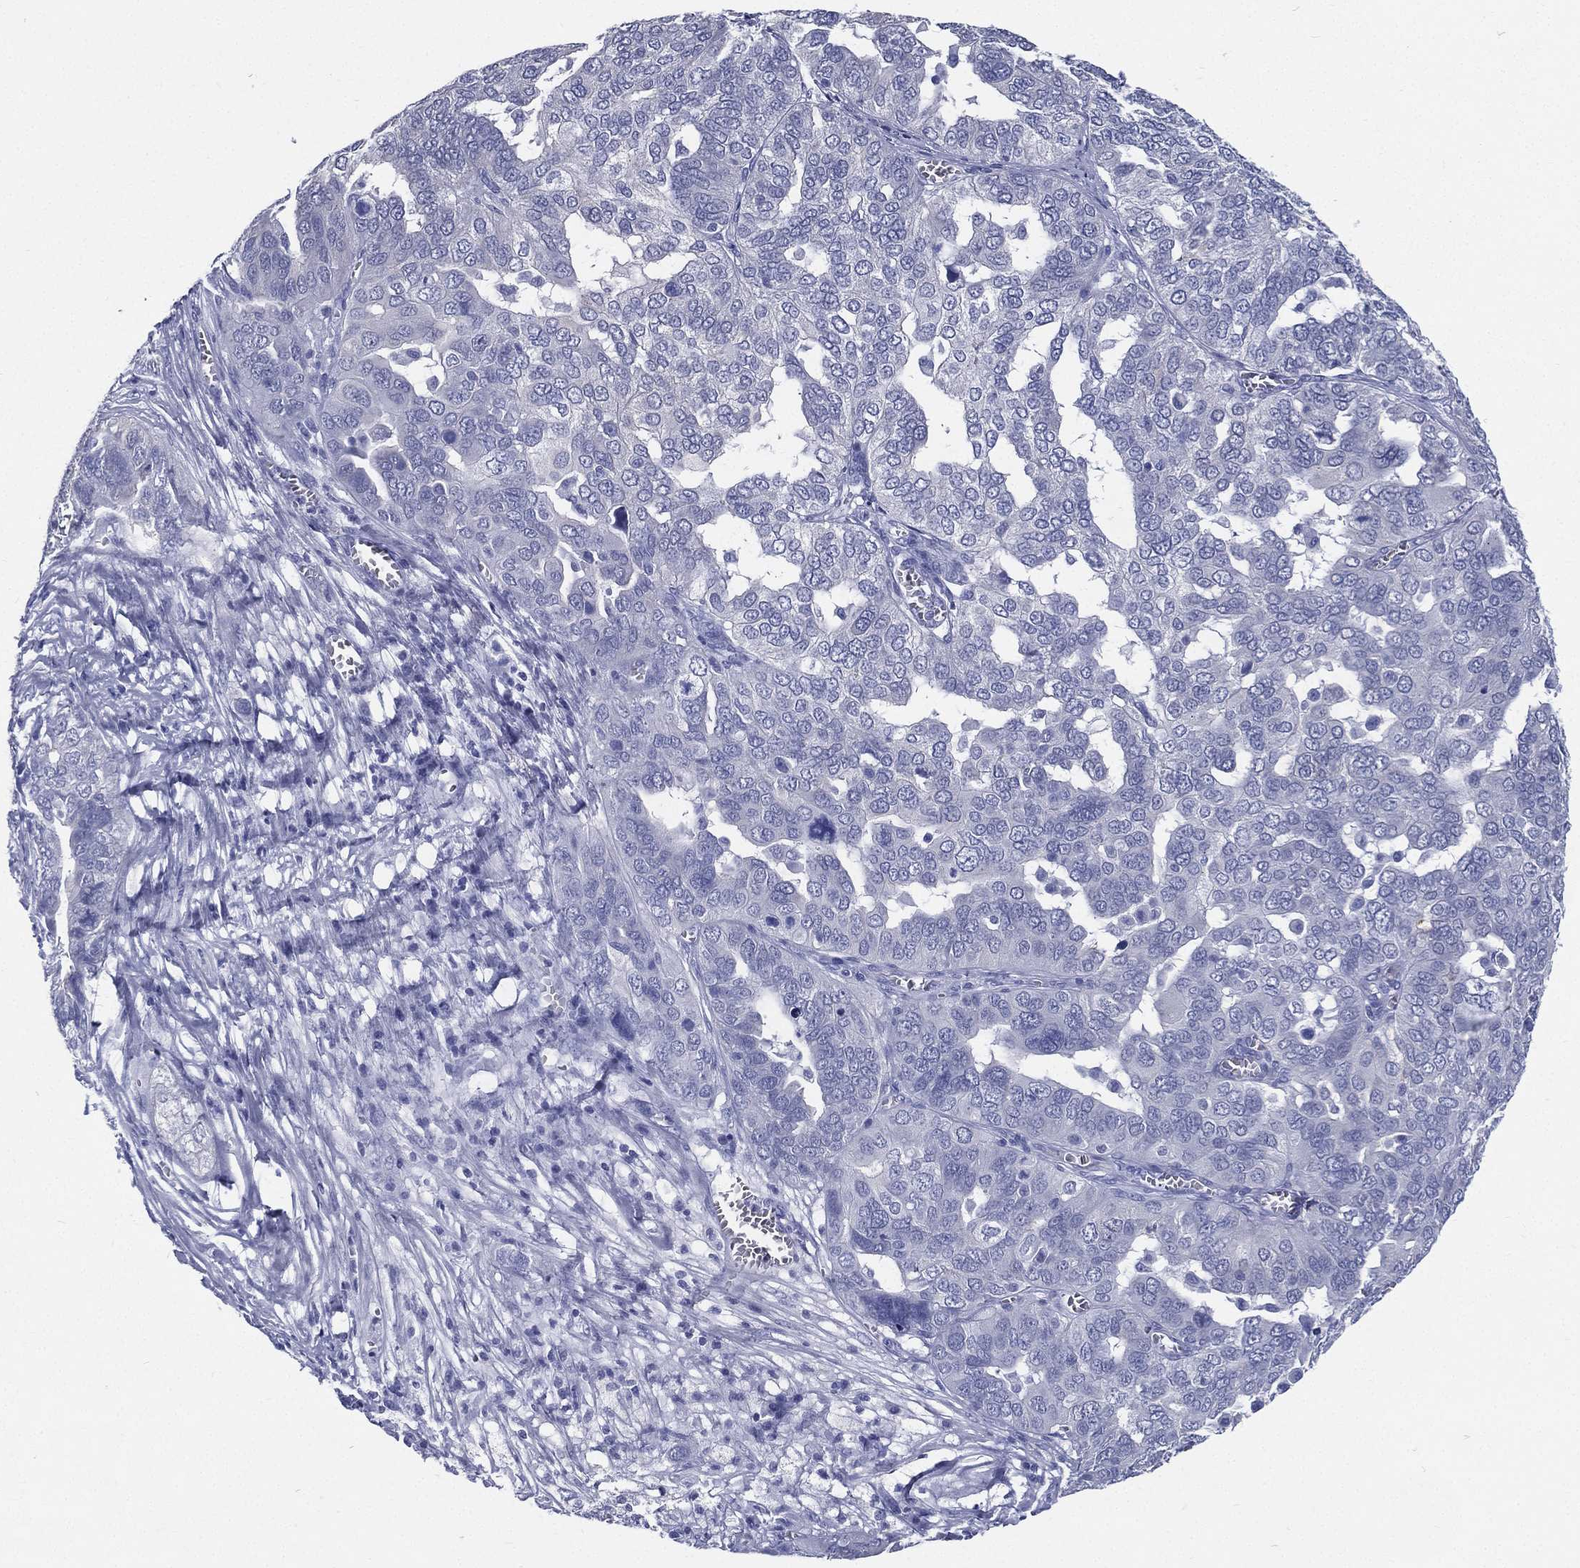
{"staining": {"intensity": "negative", "quantity": "none", "location": "none"}, "tissue": "ovarian cancer", "cell_type": "Tumor cells", "image_type": "cancer", "snomed": [{"axis": "morphology", "description": "Carcinoma, endometroid"}, {"axis": "topography", "description": "Soft tissue"}, {"axis": "topography", "description": "Ovary"}], "caption": "Protein analysis of ovarian cancer (endometroid carcinoma) shows no significant expression in tumor cells.", "gene": "RSPH4A", "patient": {"sex": "female", "age": 52}}